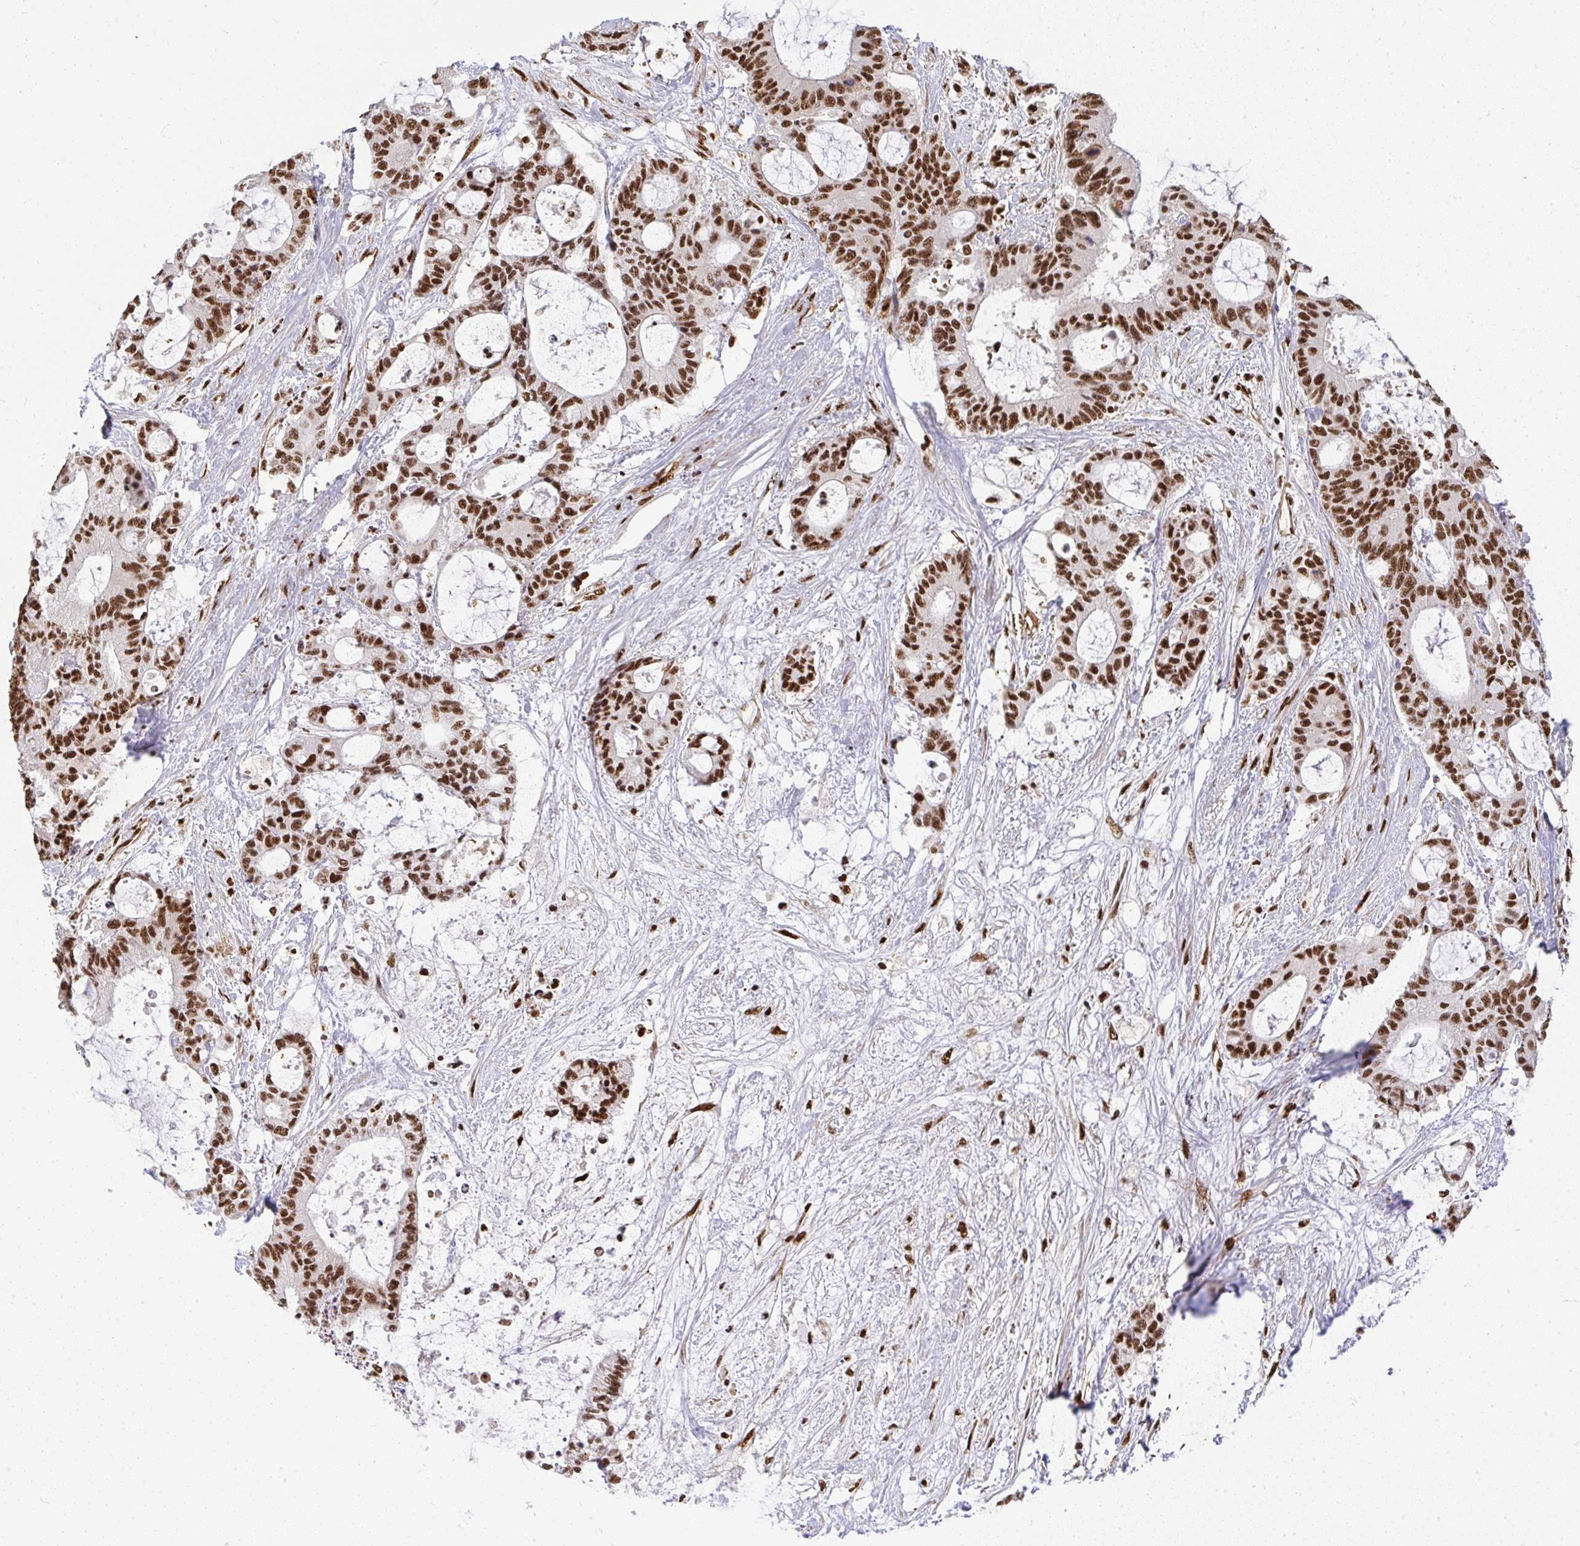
{"staining": {"intensity": "strong", "quantity": ">75%", "location": "nuclear"}, "tissue": "liver cancer", "cell_type": "Tumor cells", "image_type": "cancer", "snomed": [{"axis": "morphology", "description": "Normal tissue, NOS"}, {"axis": "morphology", "description": "Cholangiocarcinoma"}, {"axis": "topography", "description": "Liver"}, {"axis": "topography", "description": "Peripheral nerve tissue"}], "caption": "This histopathology image reveals IHC staining of liver cancer, with high strong nuclear expression in approximately >75% of tumor cells.", "gene": "U2AF1", "patient": {"sex": "female", "age": 73}}